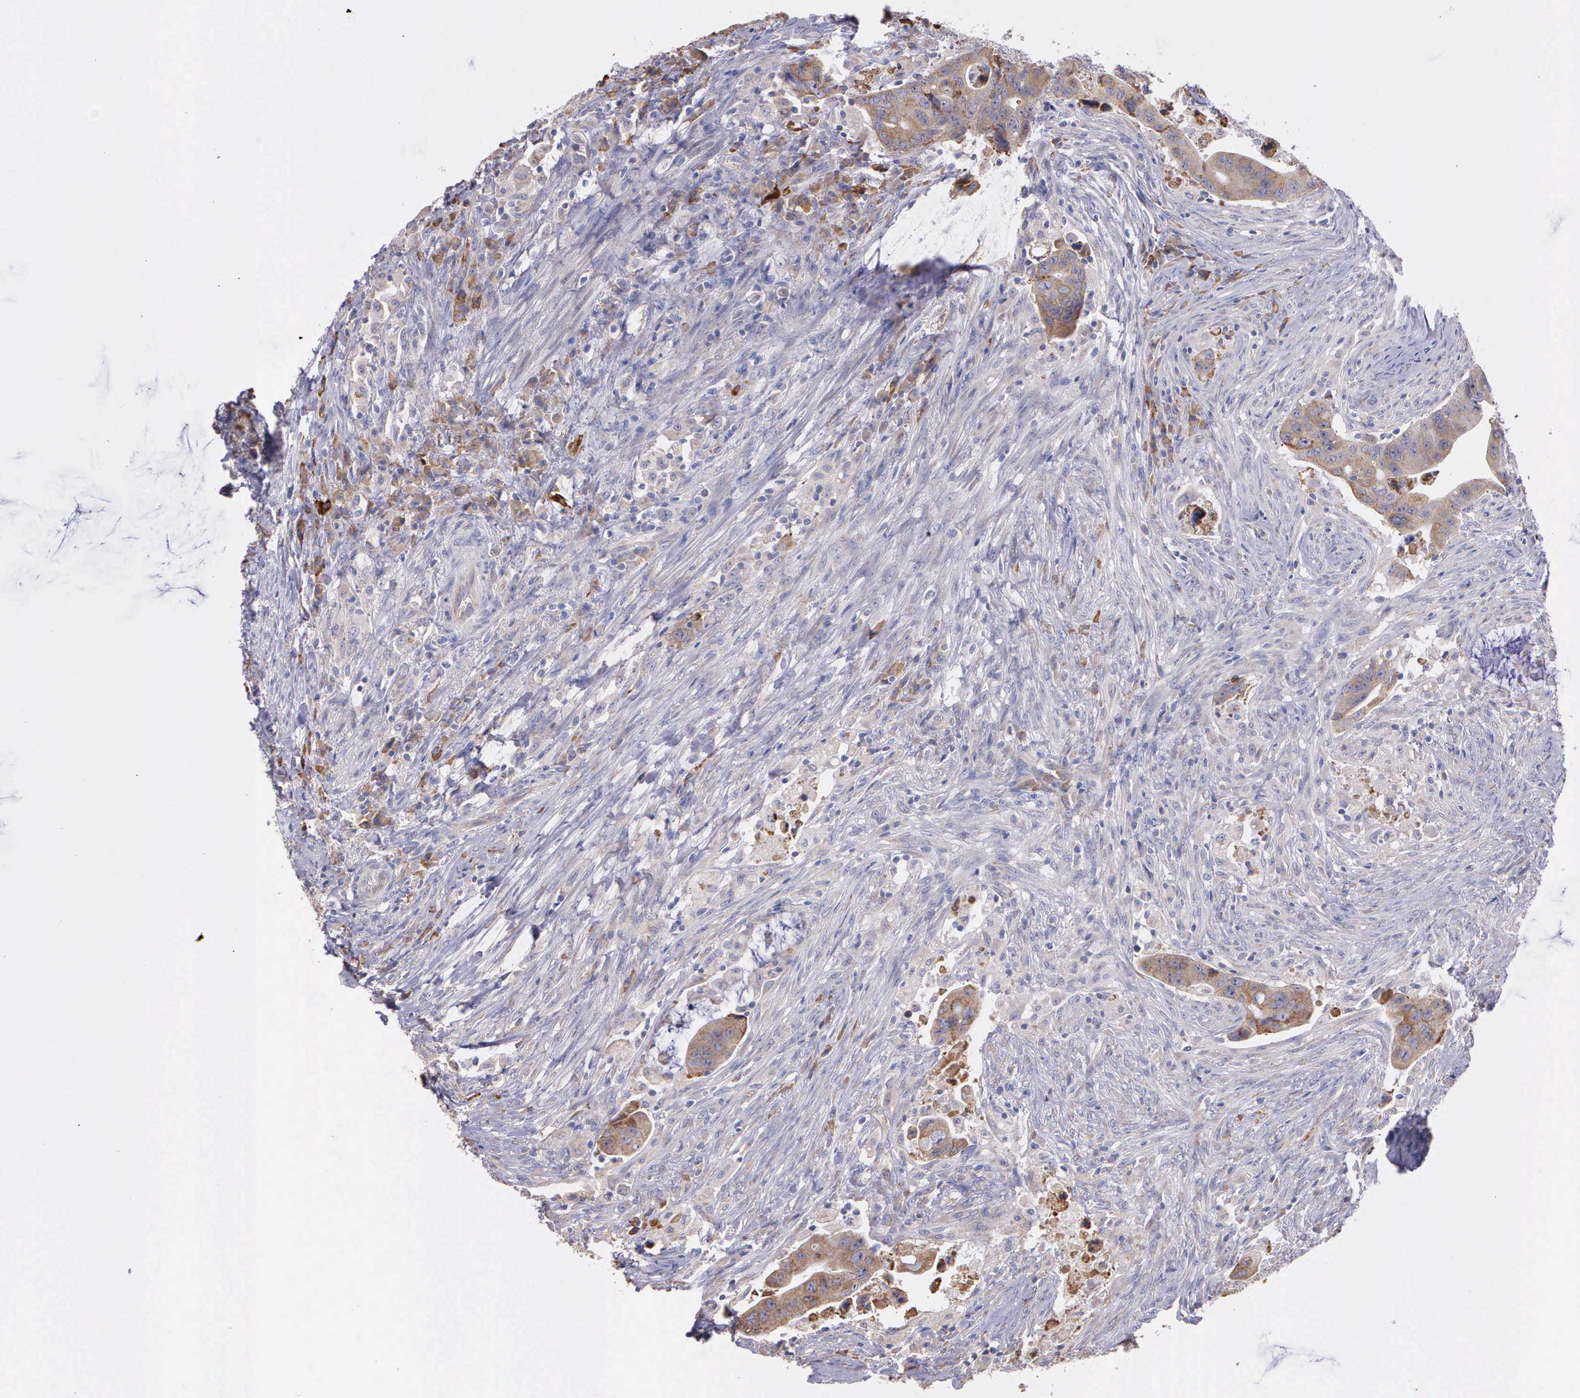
{"staining": {"intensity": "moderate", "quantity": ">75%", "location": "cytoplasmic/membranous"}, "tissue": "colorectal cancer", "cell_type": "Tumor cells", "image_type": "cancer", "snomed": [{"axis": "morphology", "description": "Adenocarcinoma, NOS"}, {"axis": "topography", "description": "Rectum"}], "caption": "A histopathology image of human adenocarcinoma (colorectal) stained for a protein reveals moderate cytoplasmic/membranous brown staining in tumor cells. (Brightfield microscopy of DAB IHC at high magnification).", "gene": "ZC3H12B", "patient": {"sex": "female", "age": 71}}